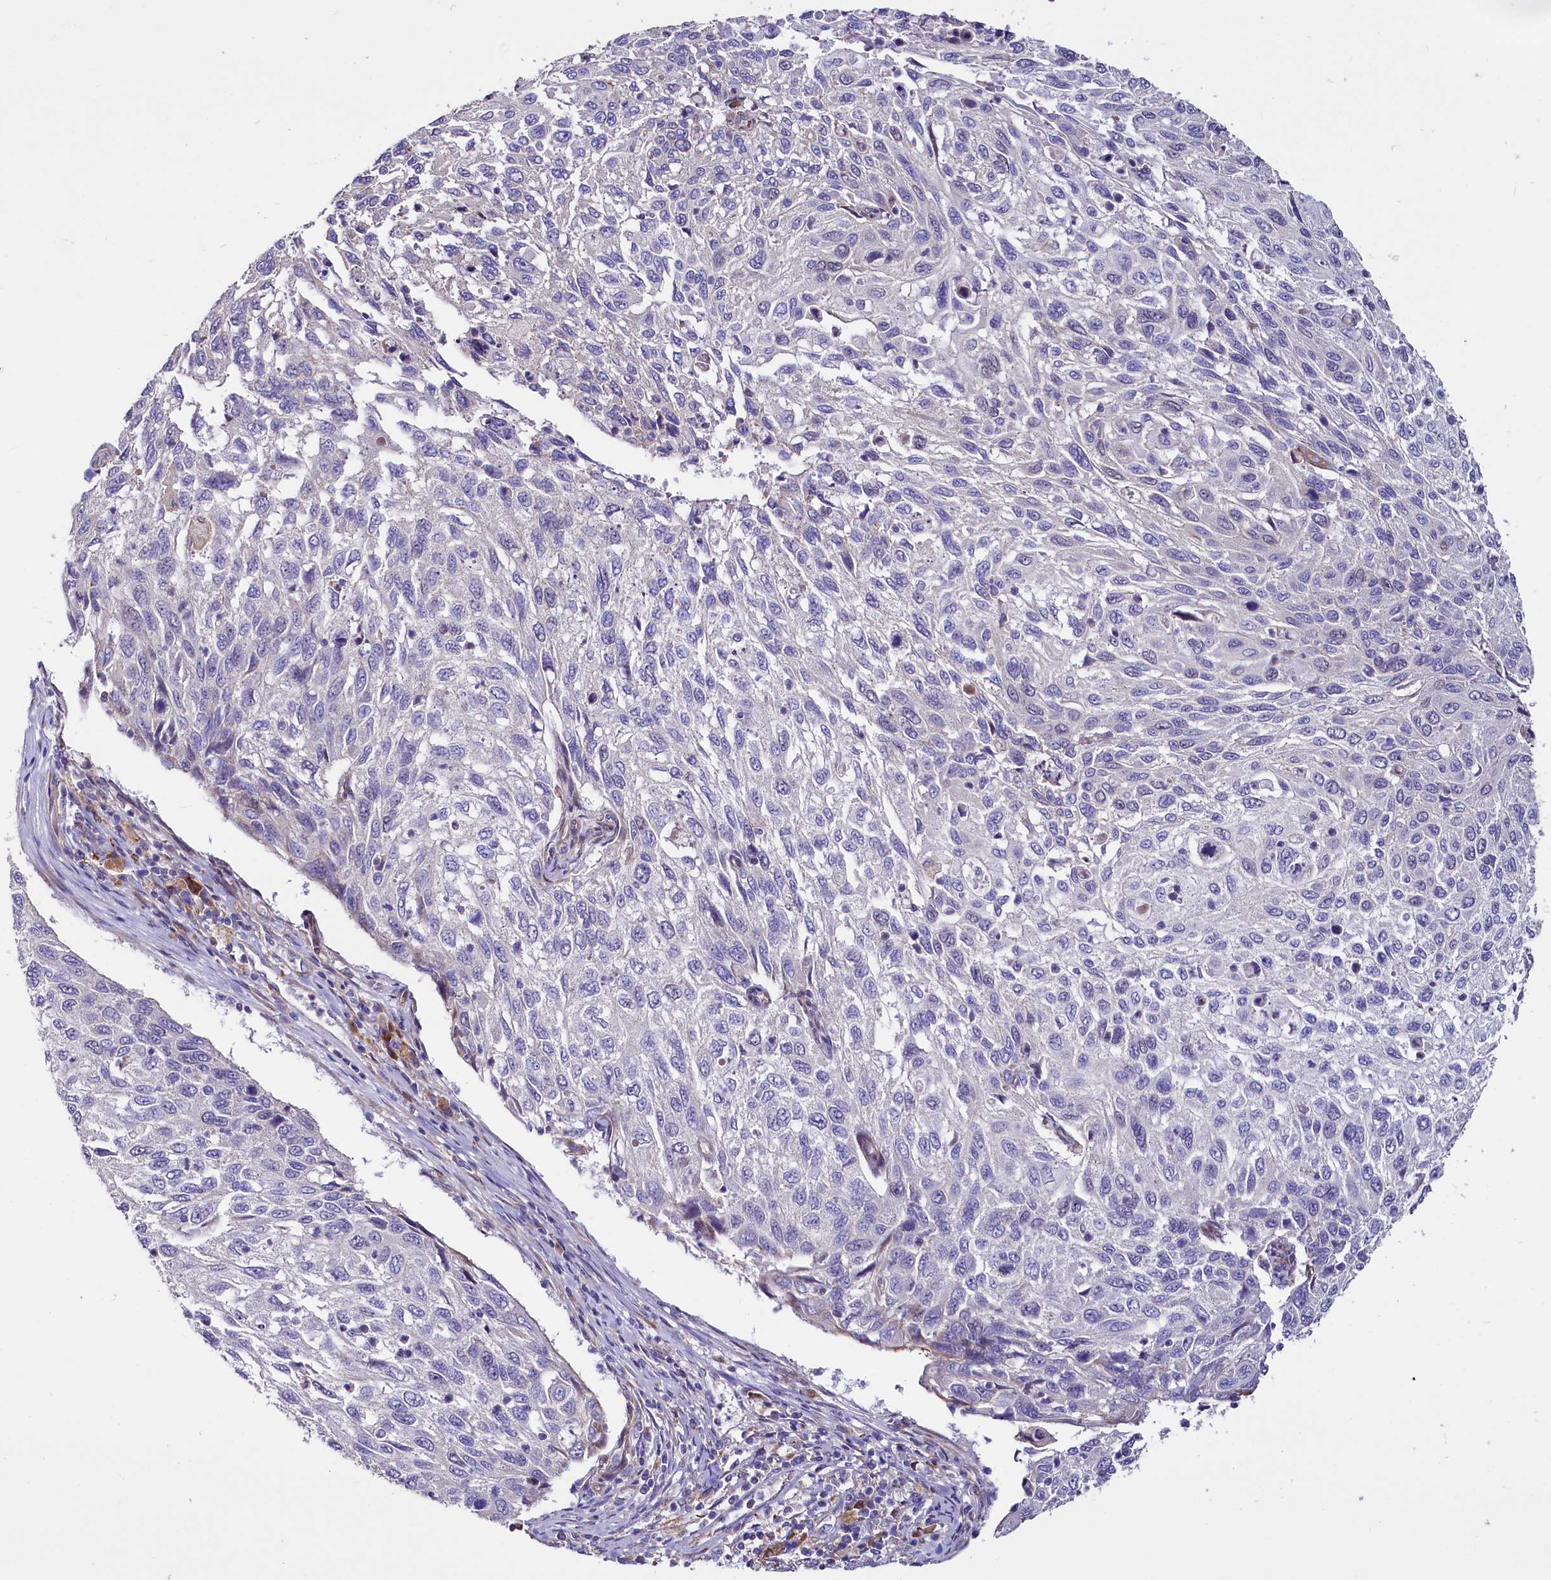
{"staining": {"intensity": "negative", "quantity": "none", "location": "none"}, "tissue": "cervical cancer", "cell_type": "Tumor cells", "image_type": "cancer", "snomed": [{"axis": "morphology", "description": "Squamous cell carcinoma, NOS"}, {"axis": "topography", "description": "Cervix"}], "caption": "There is no significant positivity in tumor cells of squamous cell carcinoma (cervical). The staining was performed using DAB (3,3'-diaminobenzidine) to visualize the protein expression in brown, while the nuclei were stained in blue with hematoxylin (Magnification: 20x).", "gene": "WNT8A", "patient": {"sex": "female", "age": 70}}